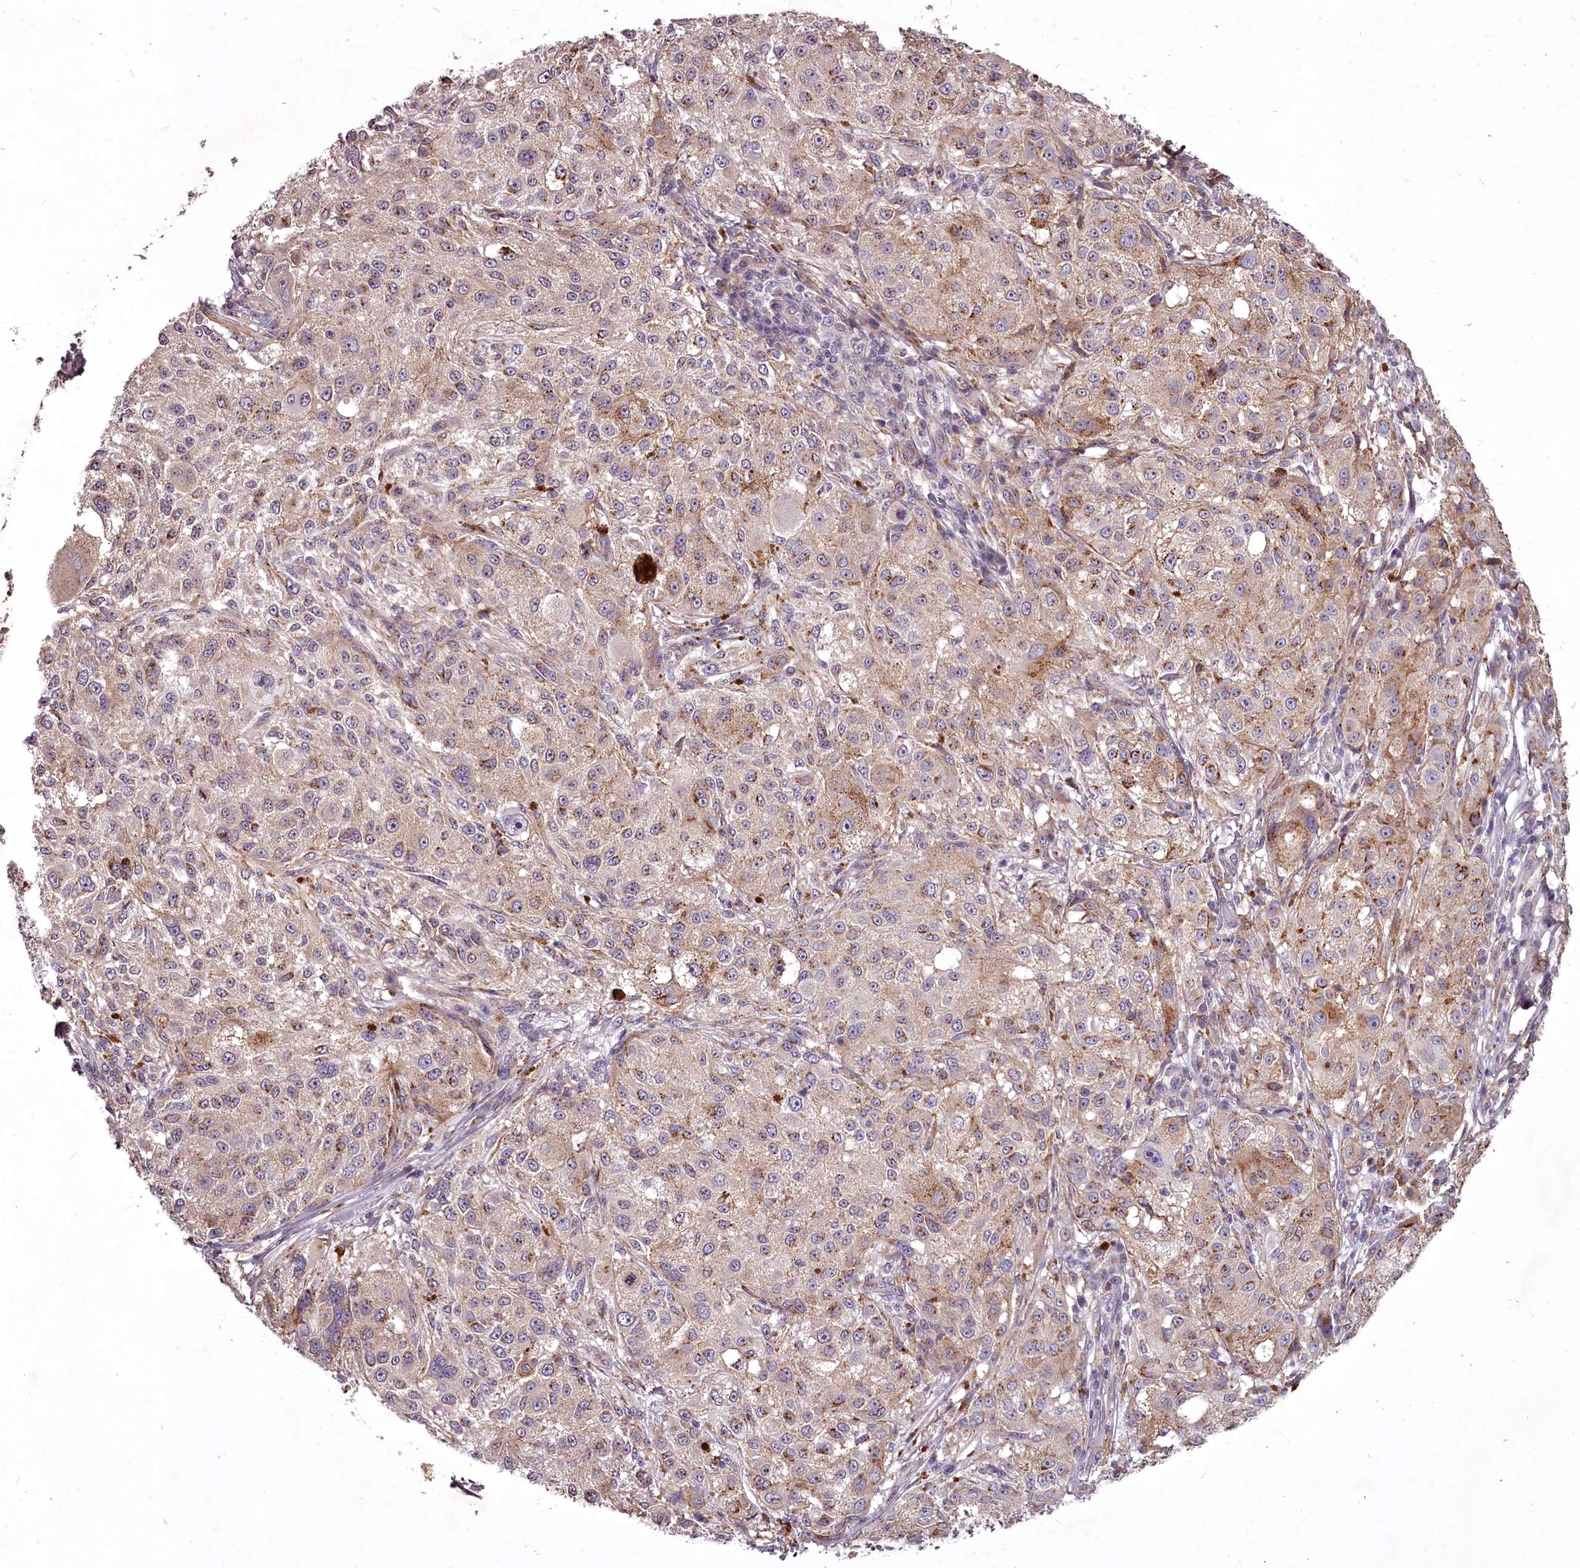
{"staining": {"intensity": "moderate", "quantity": "<25%", "location": "cytoplasmic/membranous"}, "tissue": "melanoma", "cell_type": "Tumor cells", "image_type": "cancer", "snomed": [{"axis": "morphology", "description": "Necrosis, NOS"}, {"axis": "morphology", "description": "Malignant melanoma, NOS"}, {"axis": "topography", "description": "Skin"}], "caption": "Malignant melanoma tissue displays moderate cytoplasmic/membranous expression in approximately <25% of tumor cells", "gene": "STX6", "patient": {"sex": "female", "age": 87}}